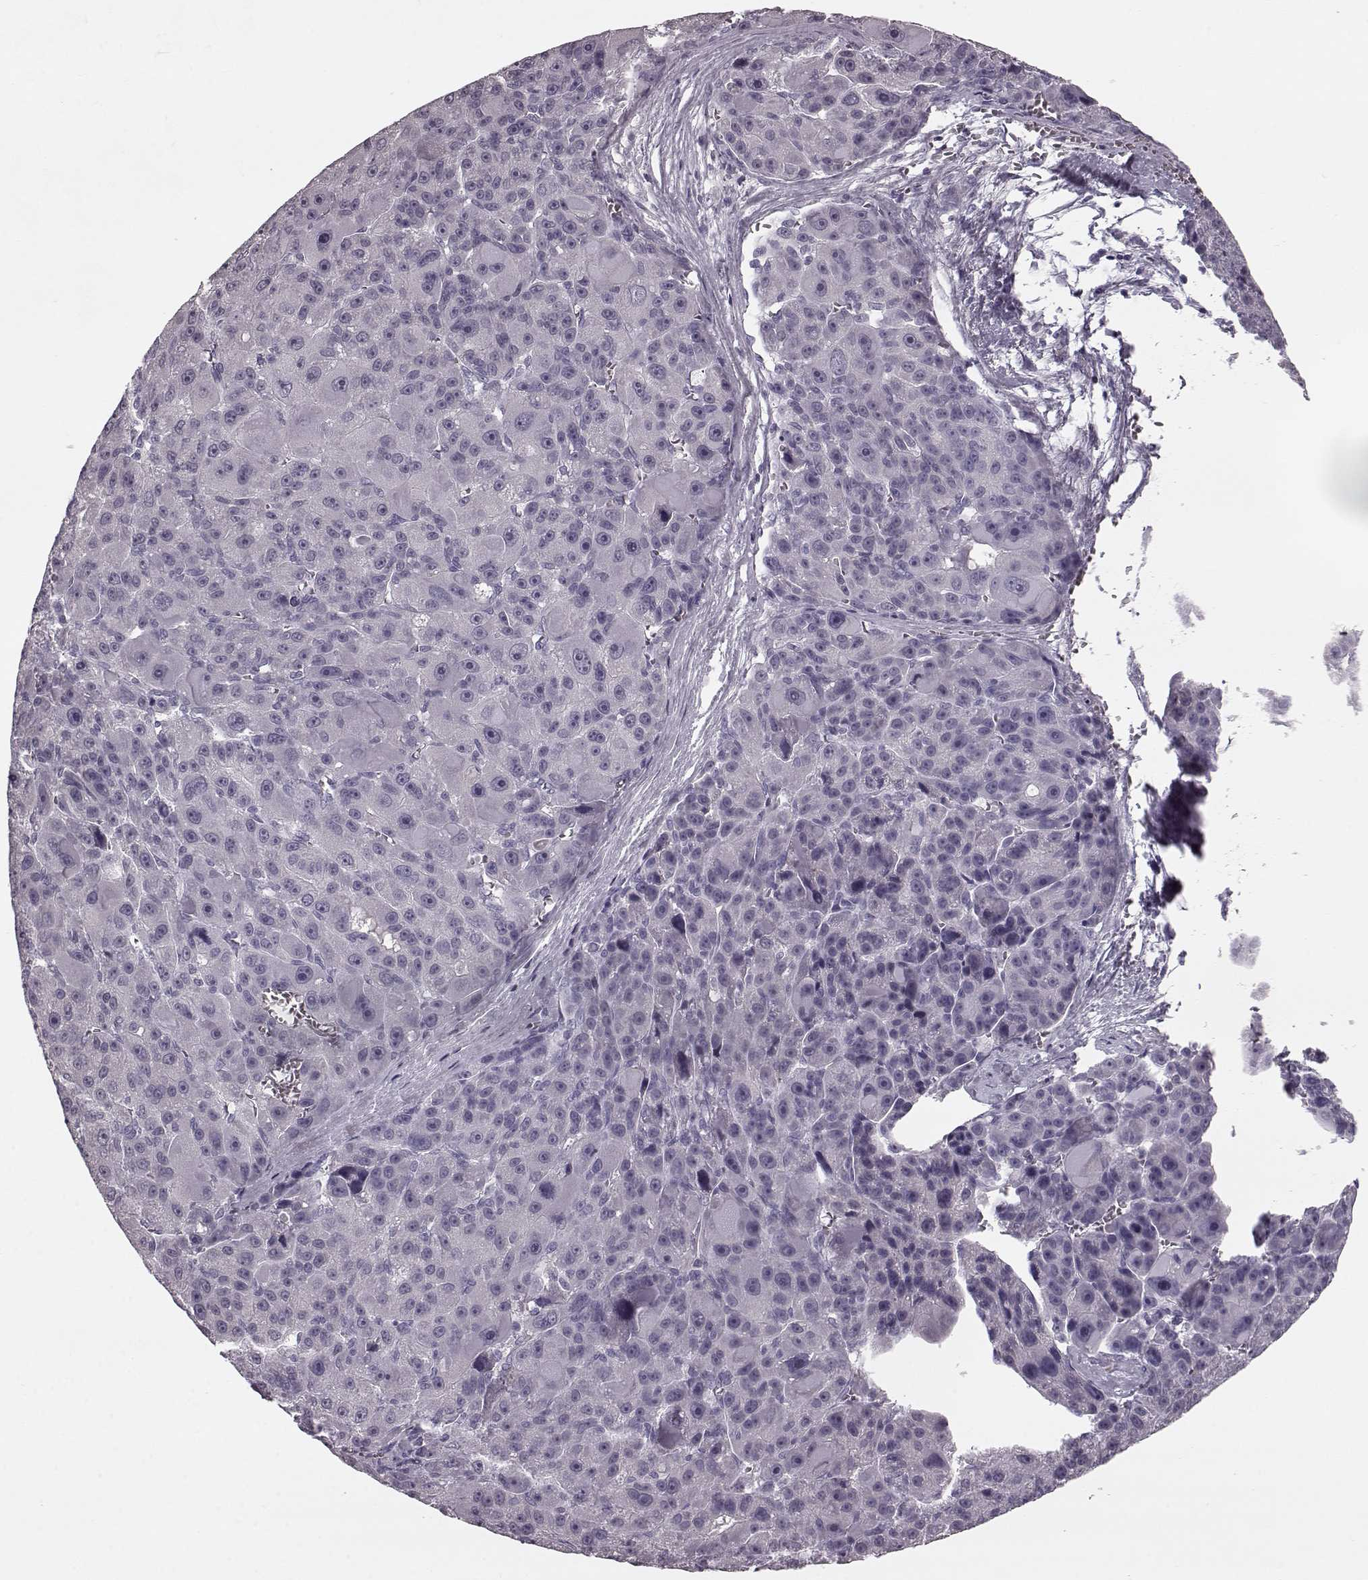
{"staining": {"intensity": "negative", "quantity": "none", "location": "none"}, "tissue": "liver cancer", "cell_type": "Tumor cells", "image_type": "cancer", "snomed": [{"axis": "morphology", "description": "Carcinoma, Hepatocellular, NOS"}, {"axis": "topography", "description": "Liver"}], "caption": "This micrograph is of liver cancer stained with immunohistochemistry to label a protein in brown with the nuclei are counter-stained blue. There is no staining in tumor cells.", "gene": "CST7", "patient": {"sex": "male", "age": 76}}